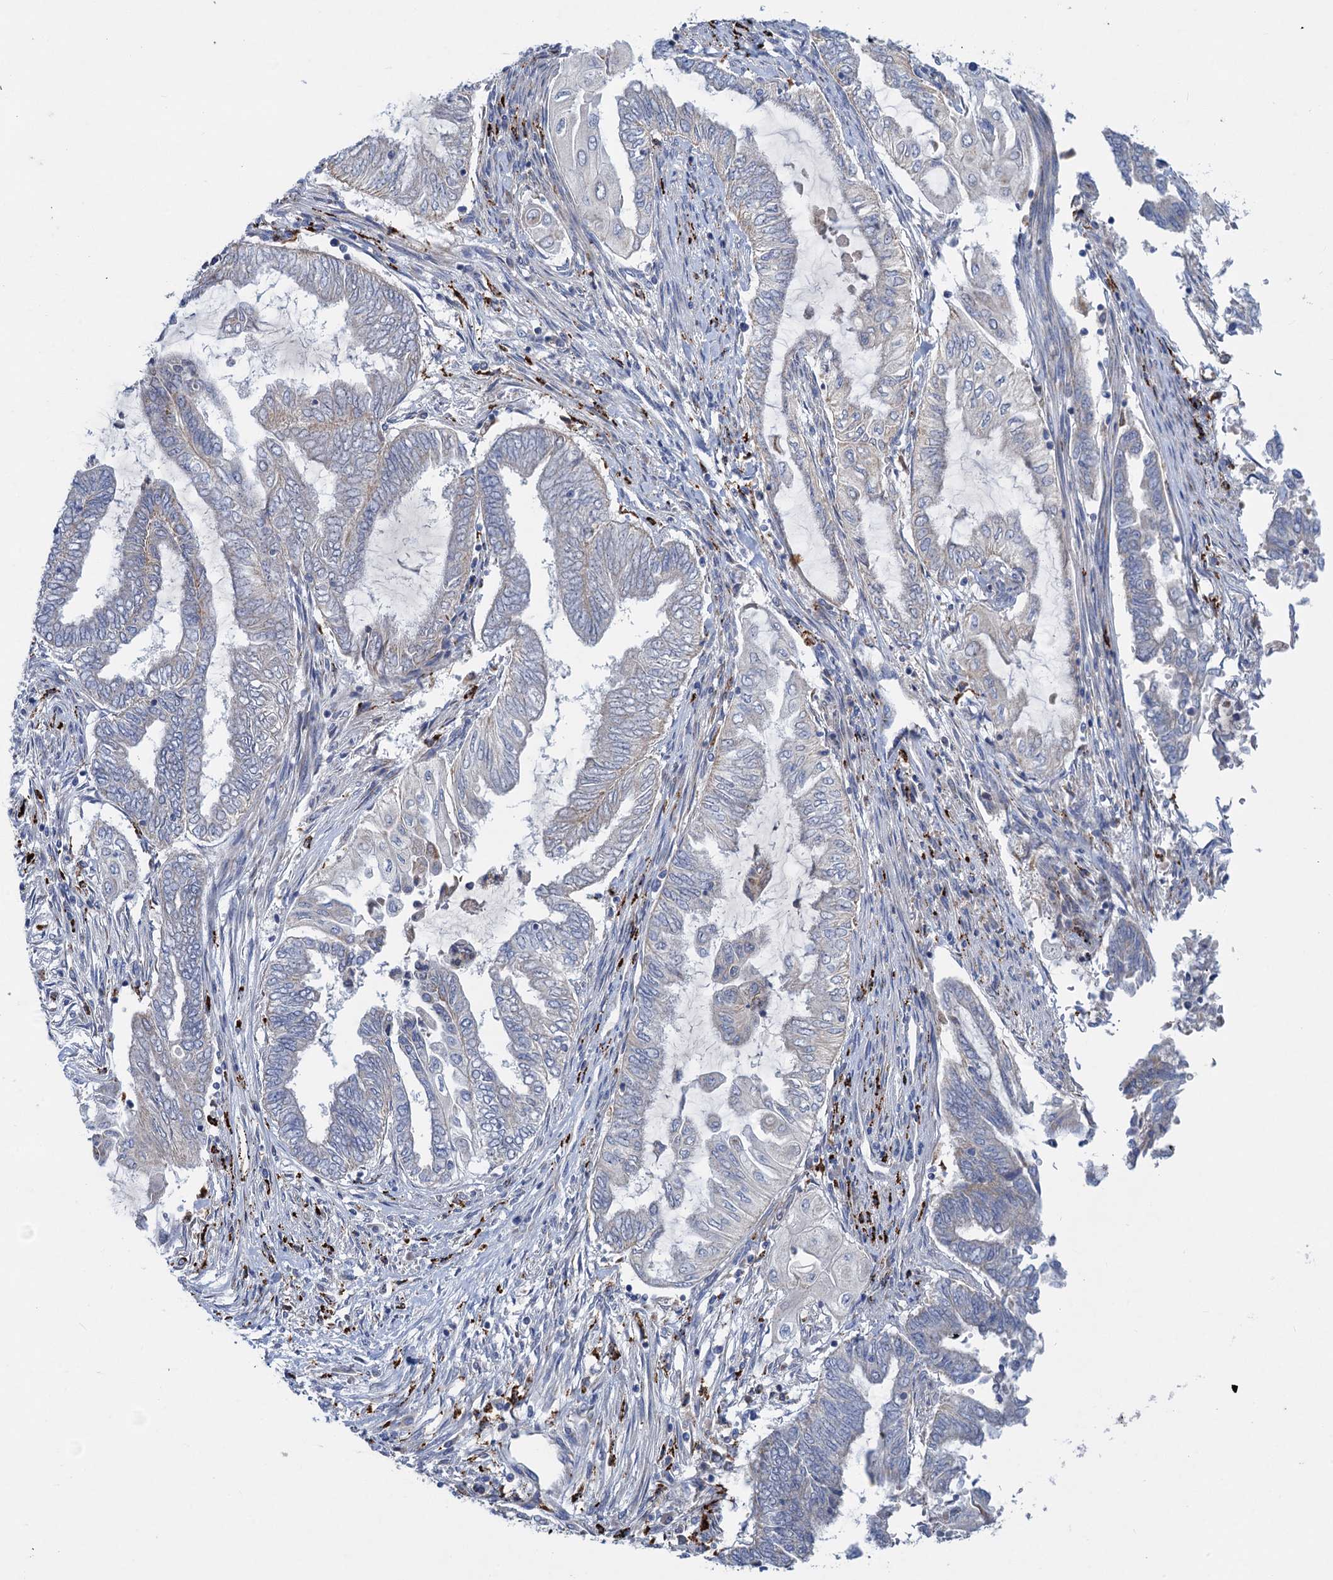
{"staining": {"intensity": "negative", "quantity": "none", "location": "none"}, "tissue": "endometrial cancer", "cell_type": "Tumor cells", "image_type": "cancer", "snomed": [{"axis": "morphology", "description": "Adenocarcinoma, NOS"}, {"axis": "topography", "description": "Uterus"}, {"axis": "topography", "description": "Endometrium"}], "caption": "This is a photomicrograph of immunohistochemistry (IHC) staining of endometrial cancer, which shows no expression in tumor cells.", "gene": "ANKS3", "patient": {"sex": "female", "age": 70}}